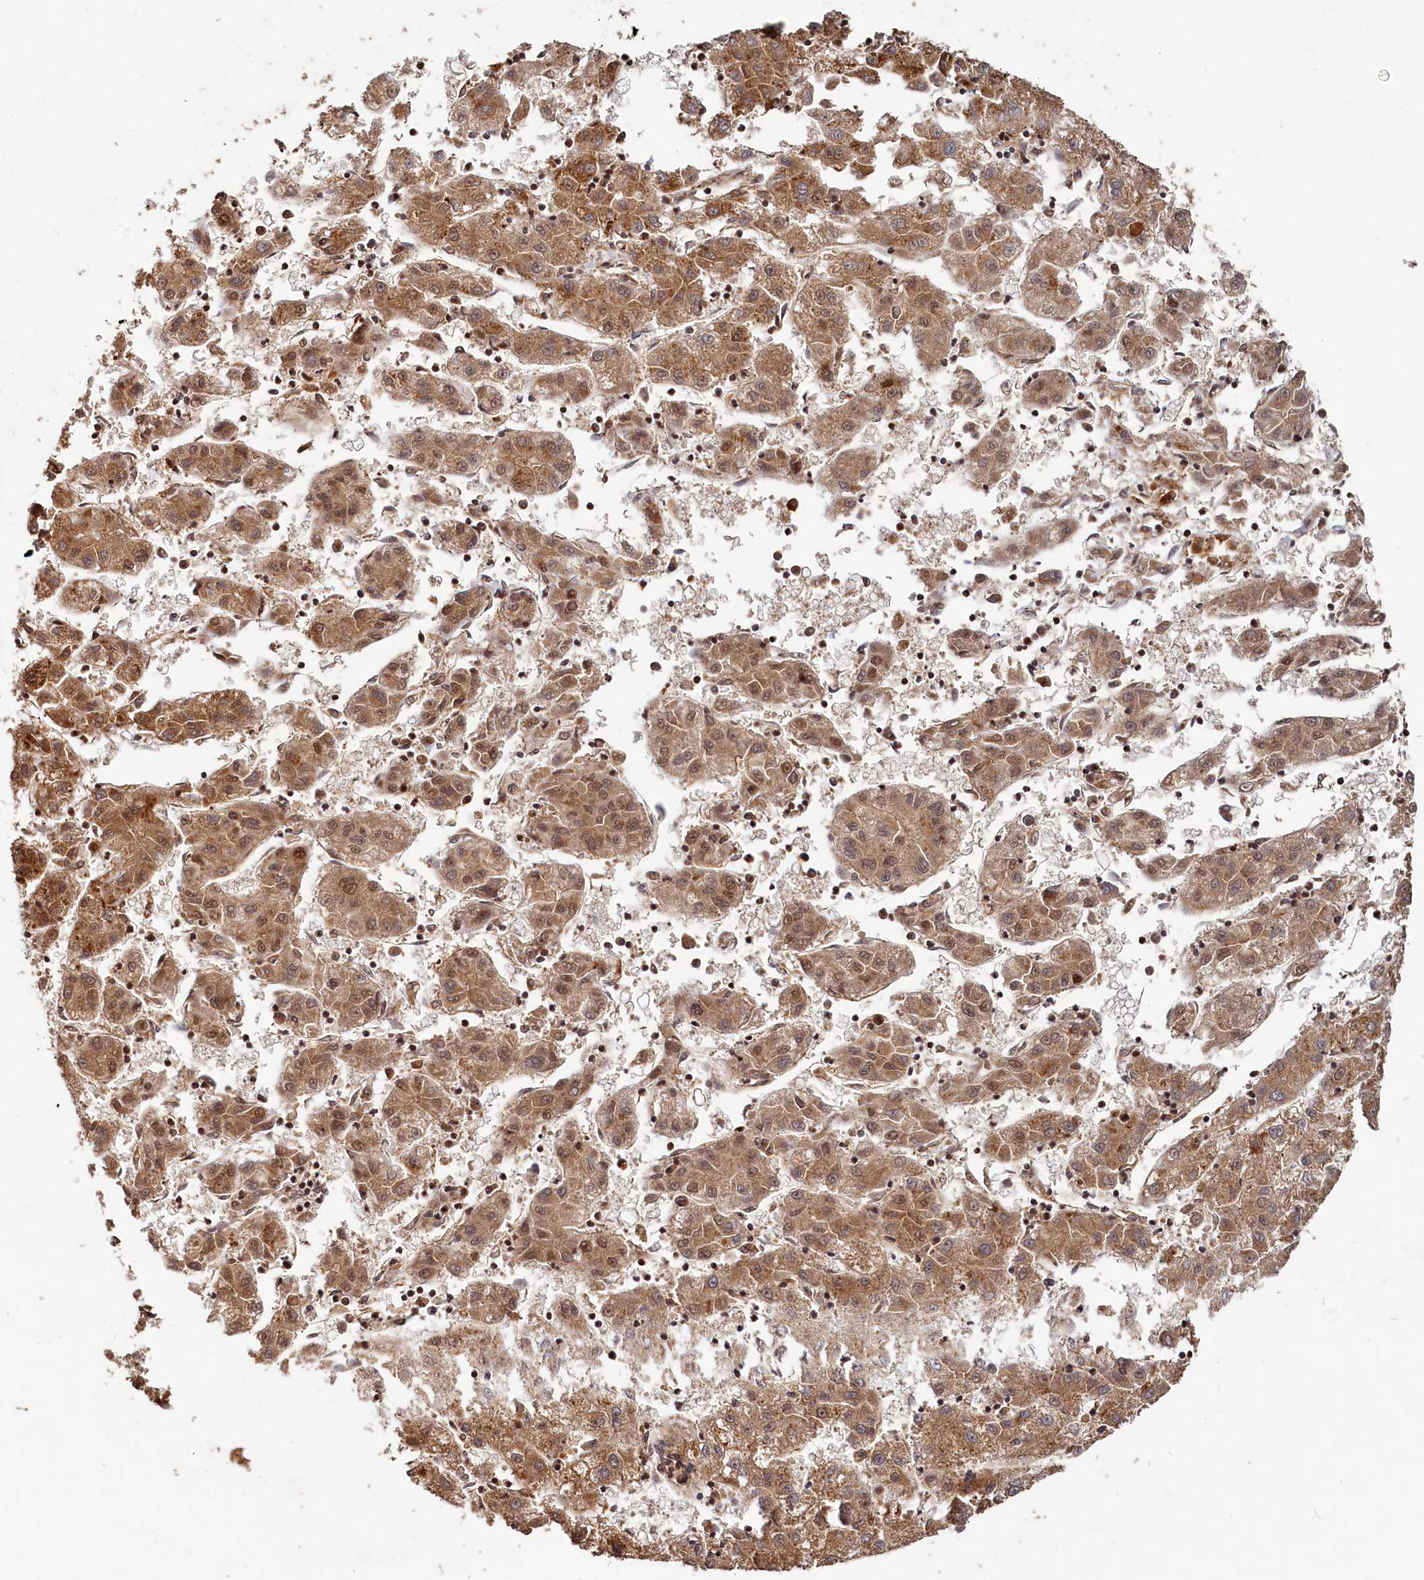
{"staining": {"intensity": "moderate", "quantity": ">75%", "location": "cytoplasmic/membranous,nuclear"}, "tissue": "liver cancer", "cell_type": "Tumor cells", "image_type": "cancer", "snomed": [{"axis": "morphology", "description": "Carcinoma, Hepatocellular, NOS"}, {"axis": "topography", "description": "Liver"}], "caption": "There is medium levels of moderate cytoplasmic/membranous and nuclear positivity in tumor cells of liver cancer, as demonstrated by immunohistochemical staining (brown color).", "gene": "TRIM23", "patient": {"sex": "male", "age": 72}}